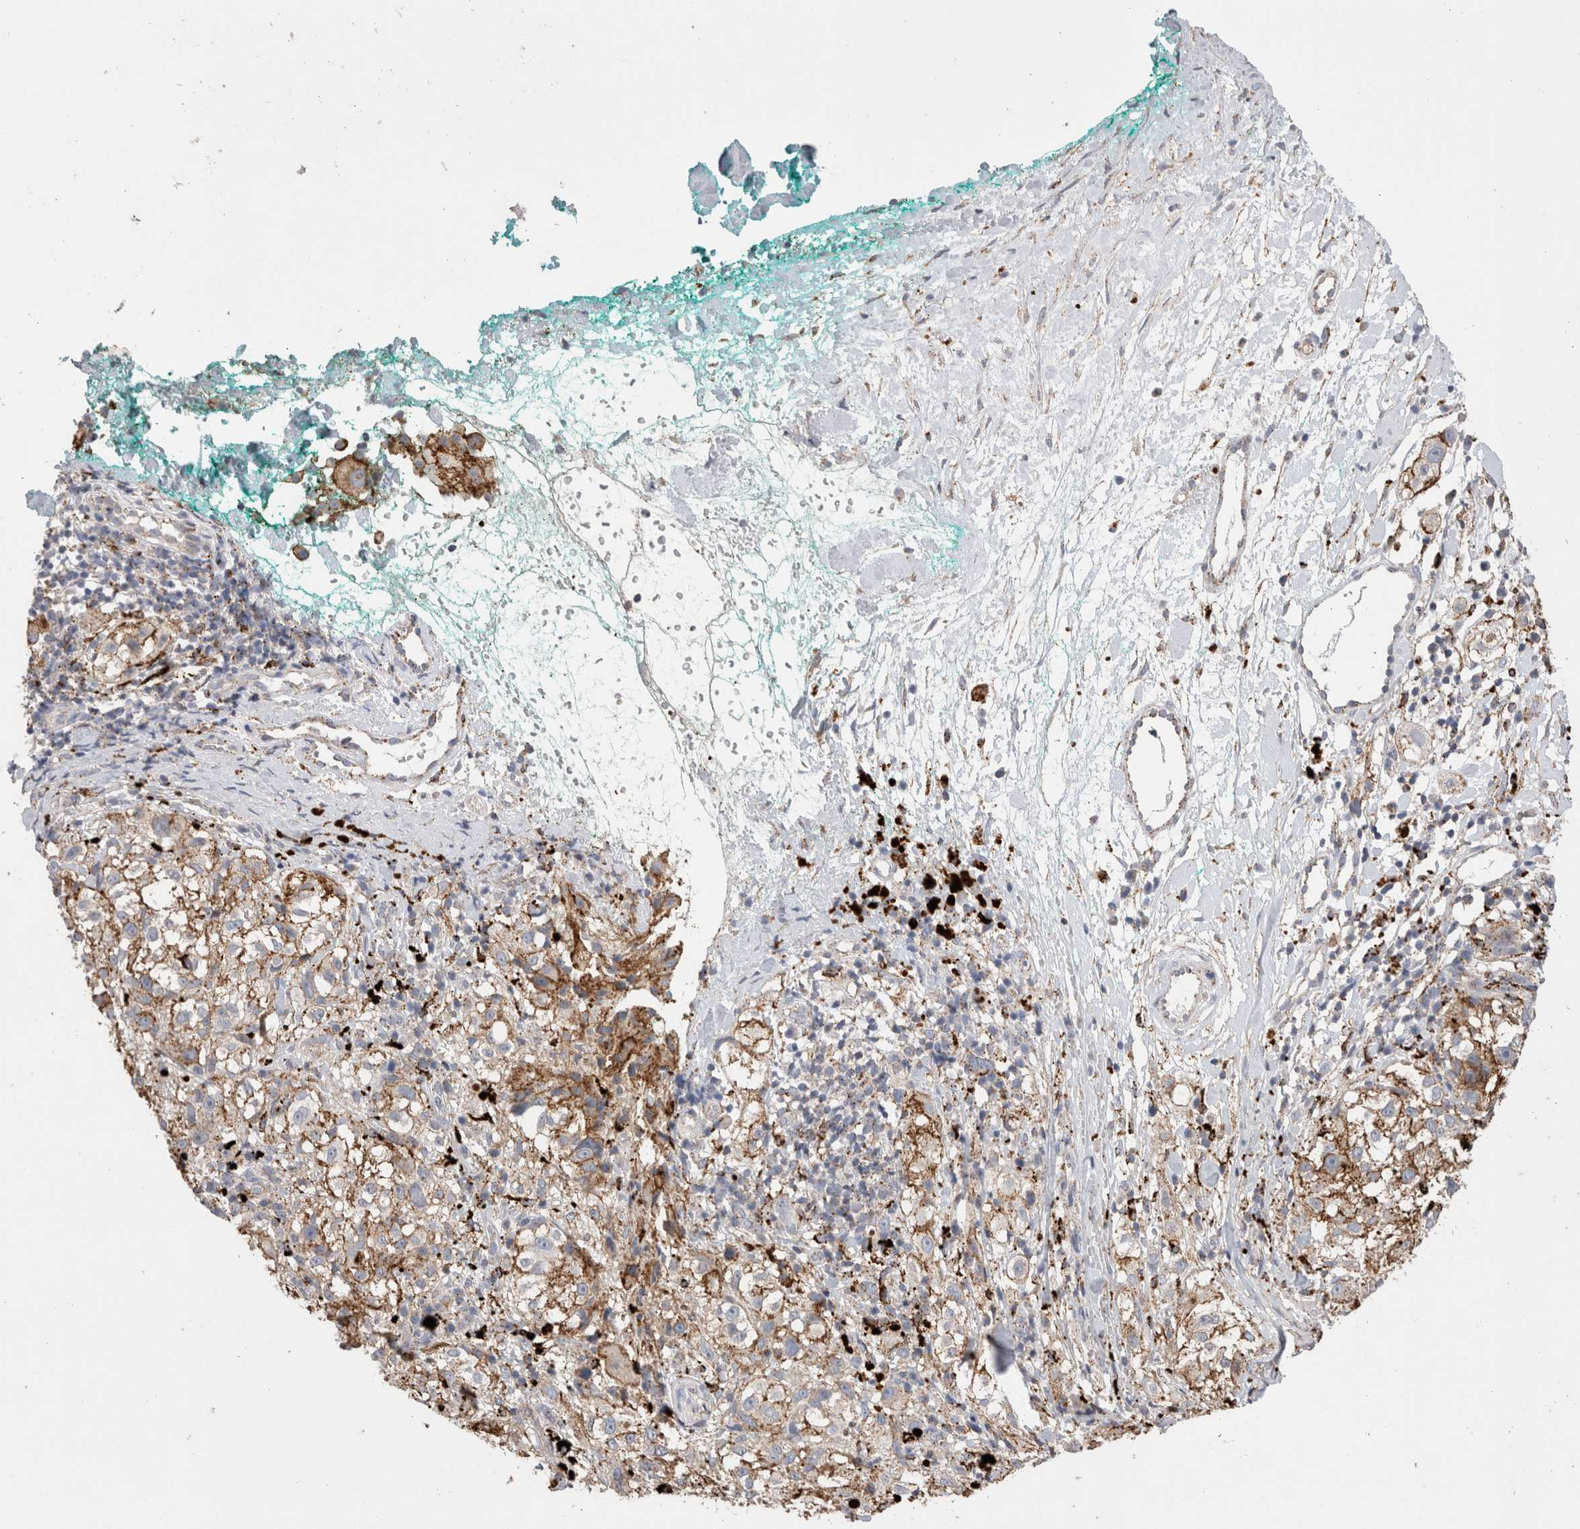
{"staining": {"intensity": "moderate", "quantity": ">75%", "location": "cytoplasmic/membranous"}, "tissue": "melanoma", "cell_type": "Tumor cells", "image_type": "cancer", "snomed": [{"axis": "morphology", "description": "Necrosis, NOS"}, {"axis": "morphology", "description": "Malignant melanoma, NOS"}, {"axis": "topography", "description": "Skin"}], "caption": "This is an image of immunohistochemistry staining of malignant melanoma, which shows moderate positivity in the cytoplasmic/membranous of tumor cells.", "gene": "CTSA", "patient": {"sex": "female", "age": 87}}